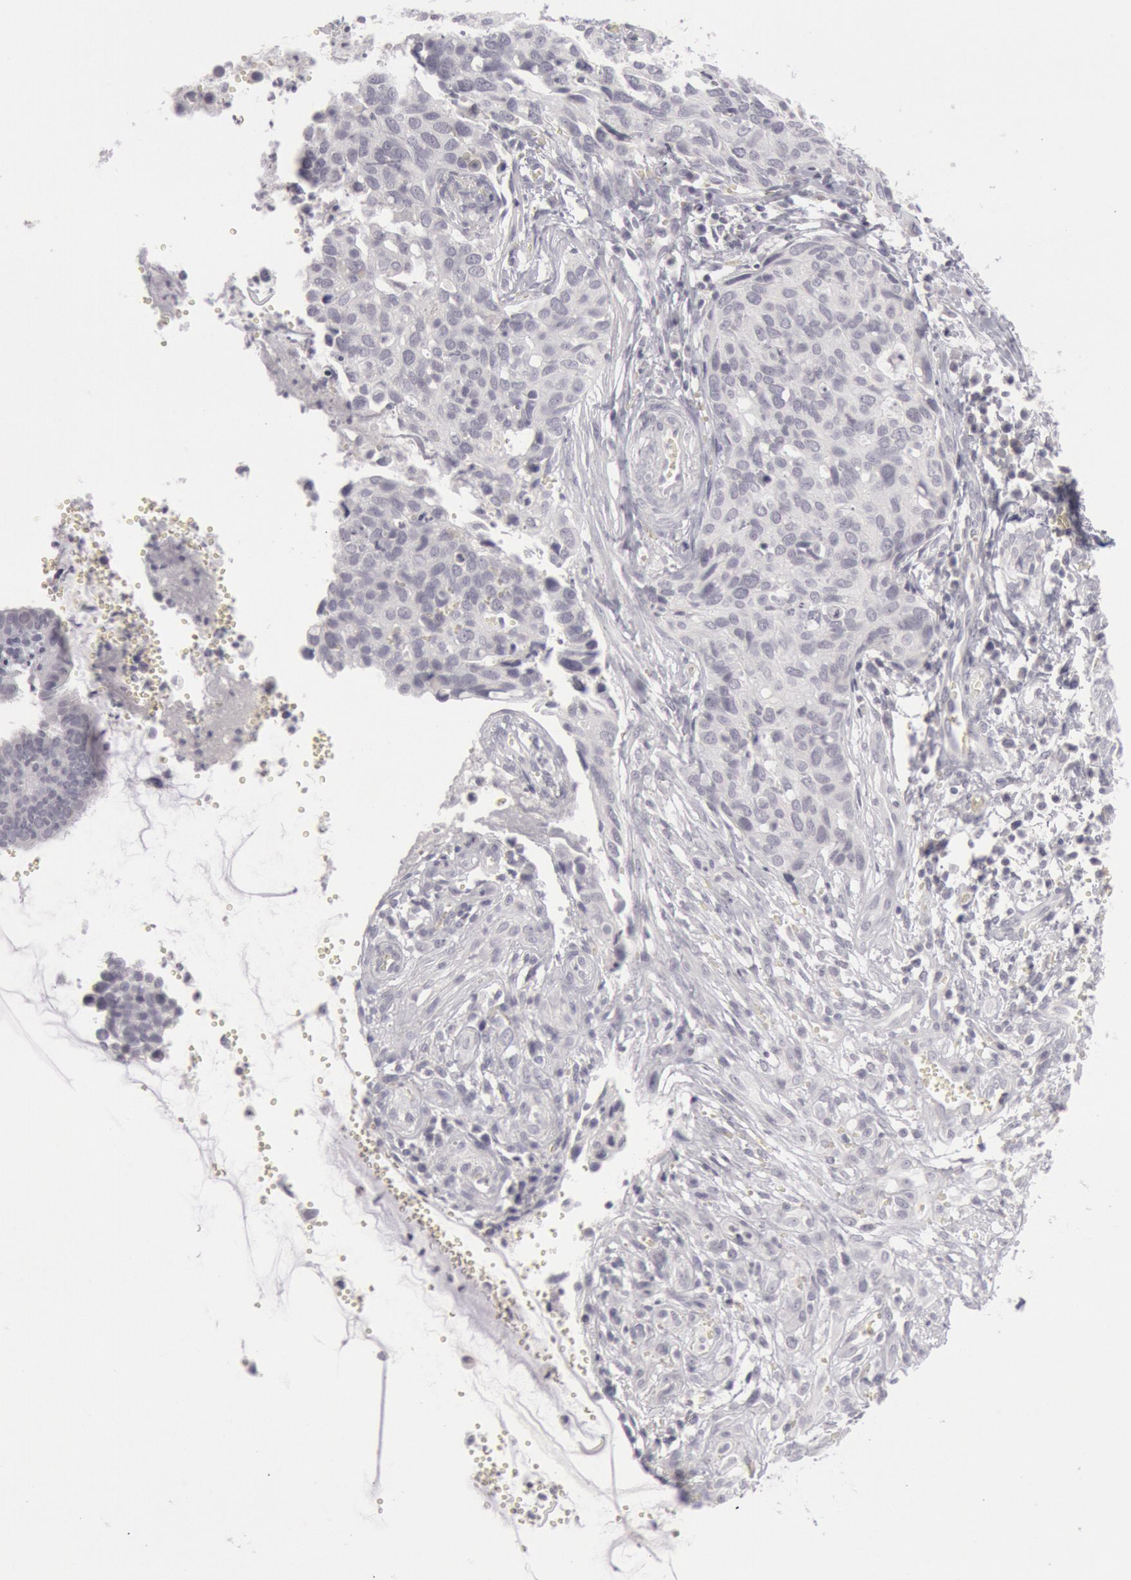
{"staining": {"intensity": "negative", "quantity": "none", "location": "none"}, "tissue": "cervical cancer", "cell_type": "Tumor cells", "image_type": "cancer", "snomed": [{"axis": "morphology", "description": "Normal tissue, NOS"}, {"axis": "morphology", "description": "Squamous cell carcinoma, NOS"}, {"axis": "topography", "description": "Cervix"}], "caption": "Protein analysis of squamous cell carcinoma (cervical) shows no significant positivity in tumor cells.", "gene": "KRT16", "patient": {"sex": "female", "age": 45}}